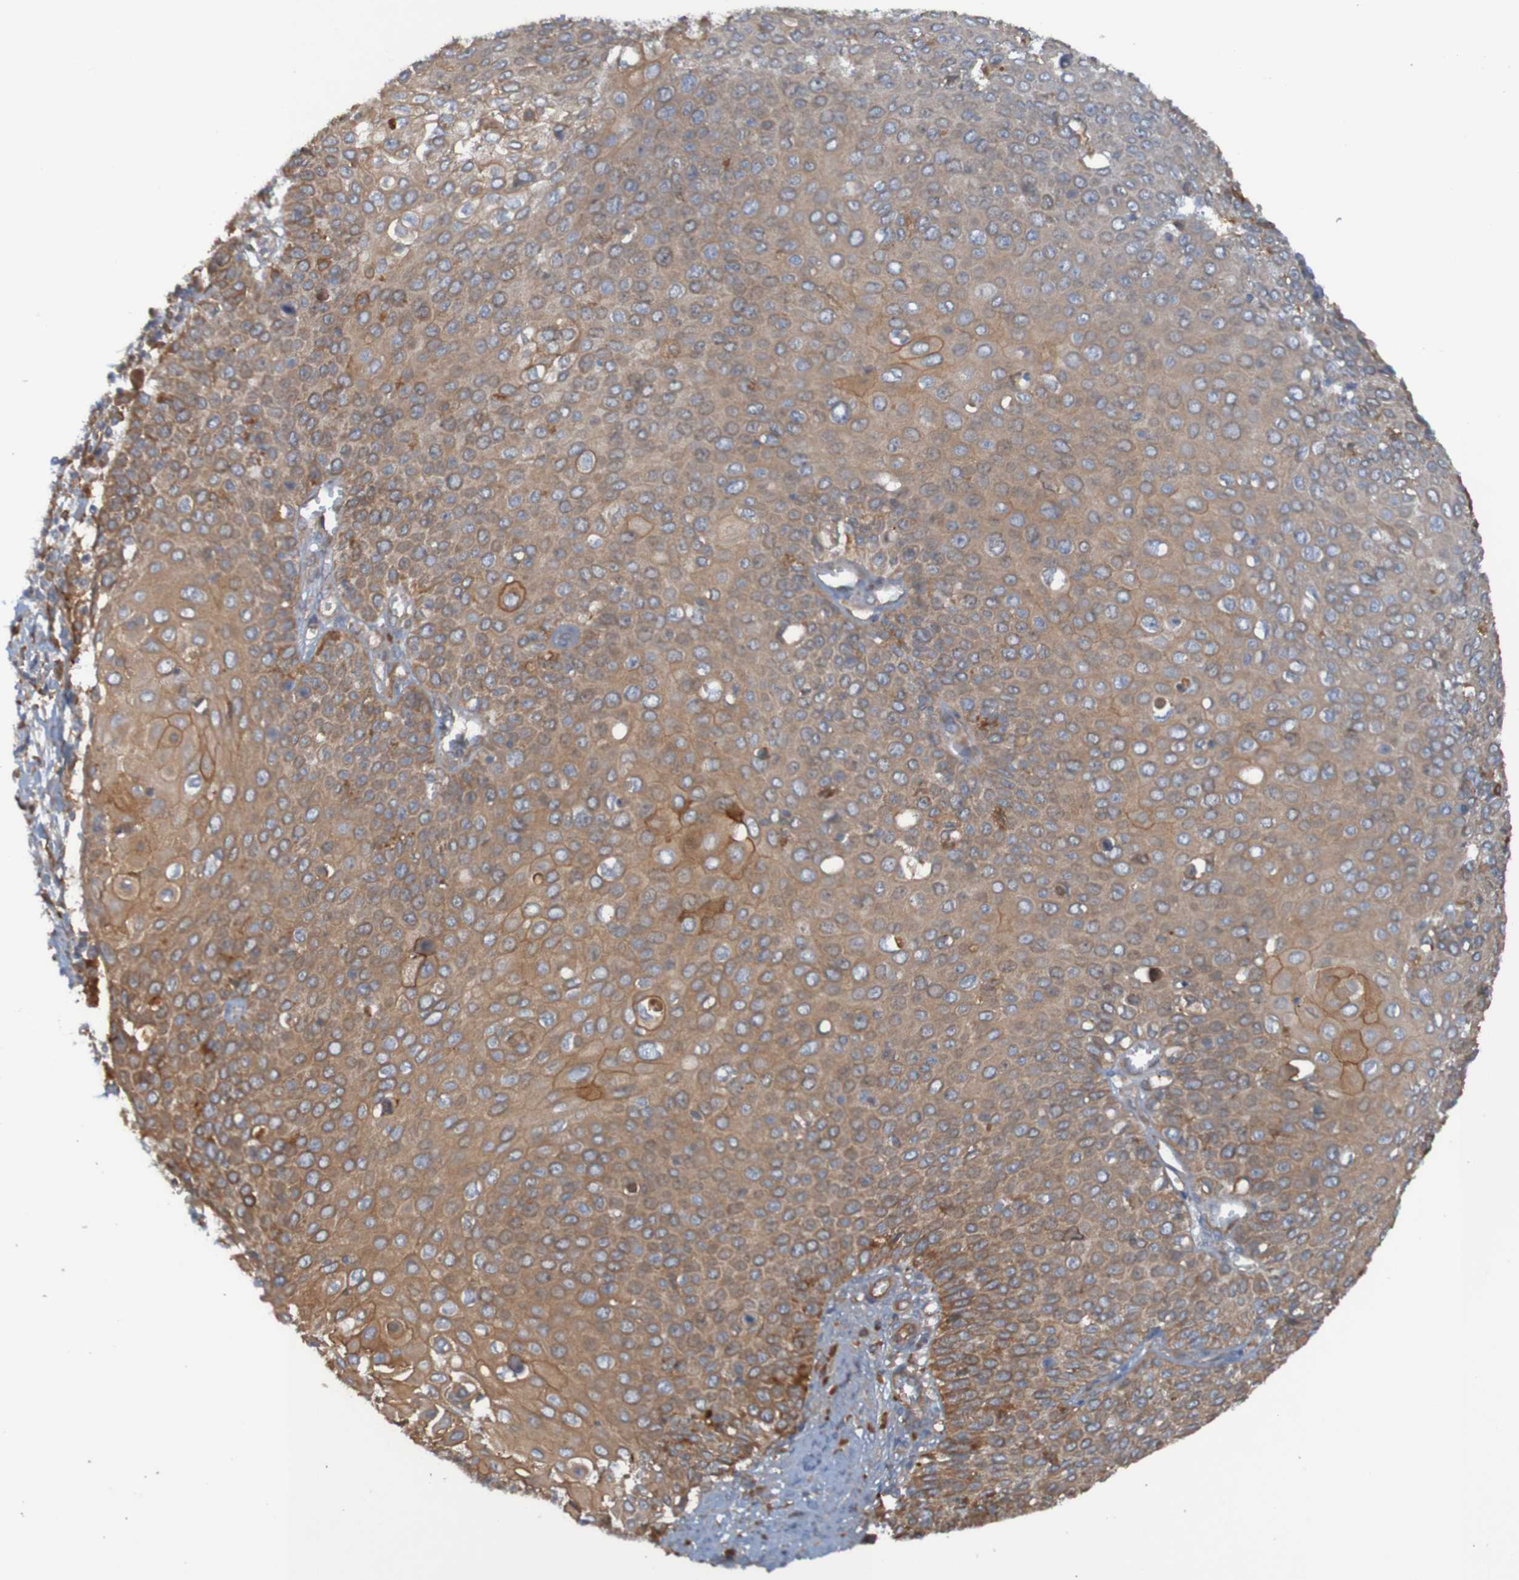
{"staining": {"intensity": "moderate", "quantity": ">75%", "location": "cytoplasmic/membranous"}, "tissue": "cervical cancer", "cell_type": "Tumor cells", "image_type": "cancer", "snomed": [{"axis": "morphology", "description": "Squamous cell carcinoma, NOS"}, {"axis": "topography", "description": "Cervix"}], "caption": "The micrograph demonstrates a brown stain indicating the presence of a protein in the cytoplasmic/membranous of tumor cells in cervical squamous cell carcinoma.", "gene": "DNAJC4", "patient": {"sex": "female", "age": 39}}